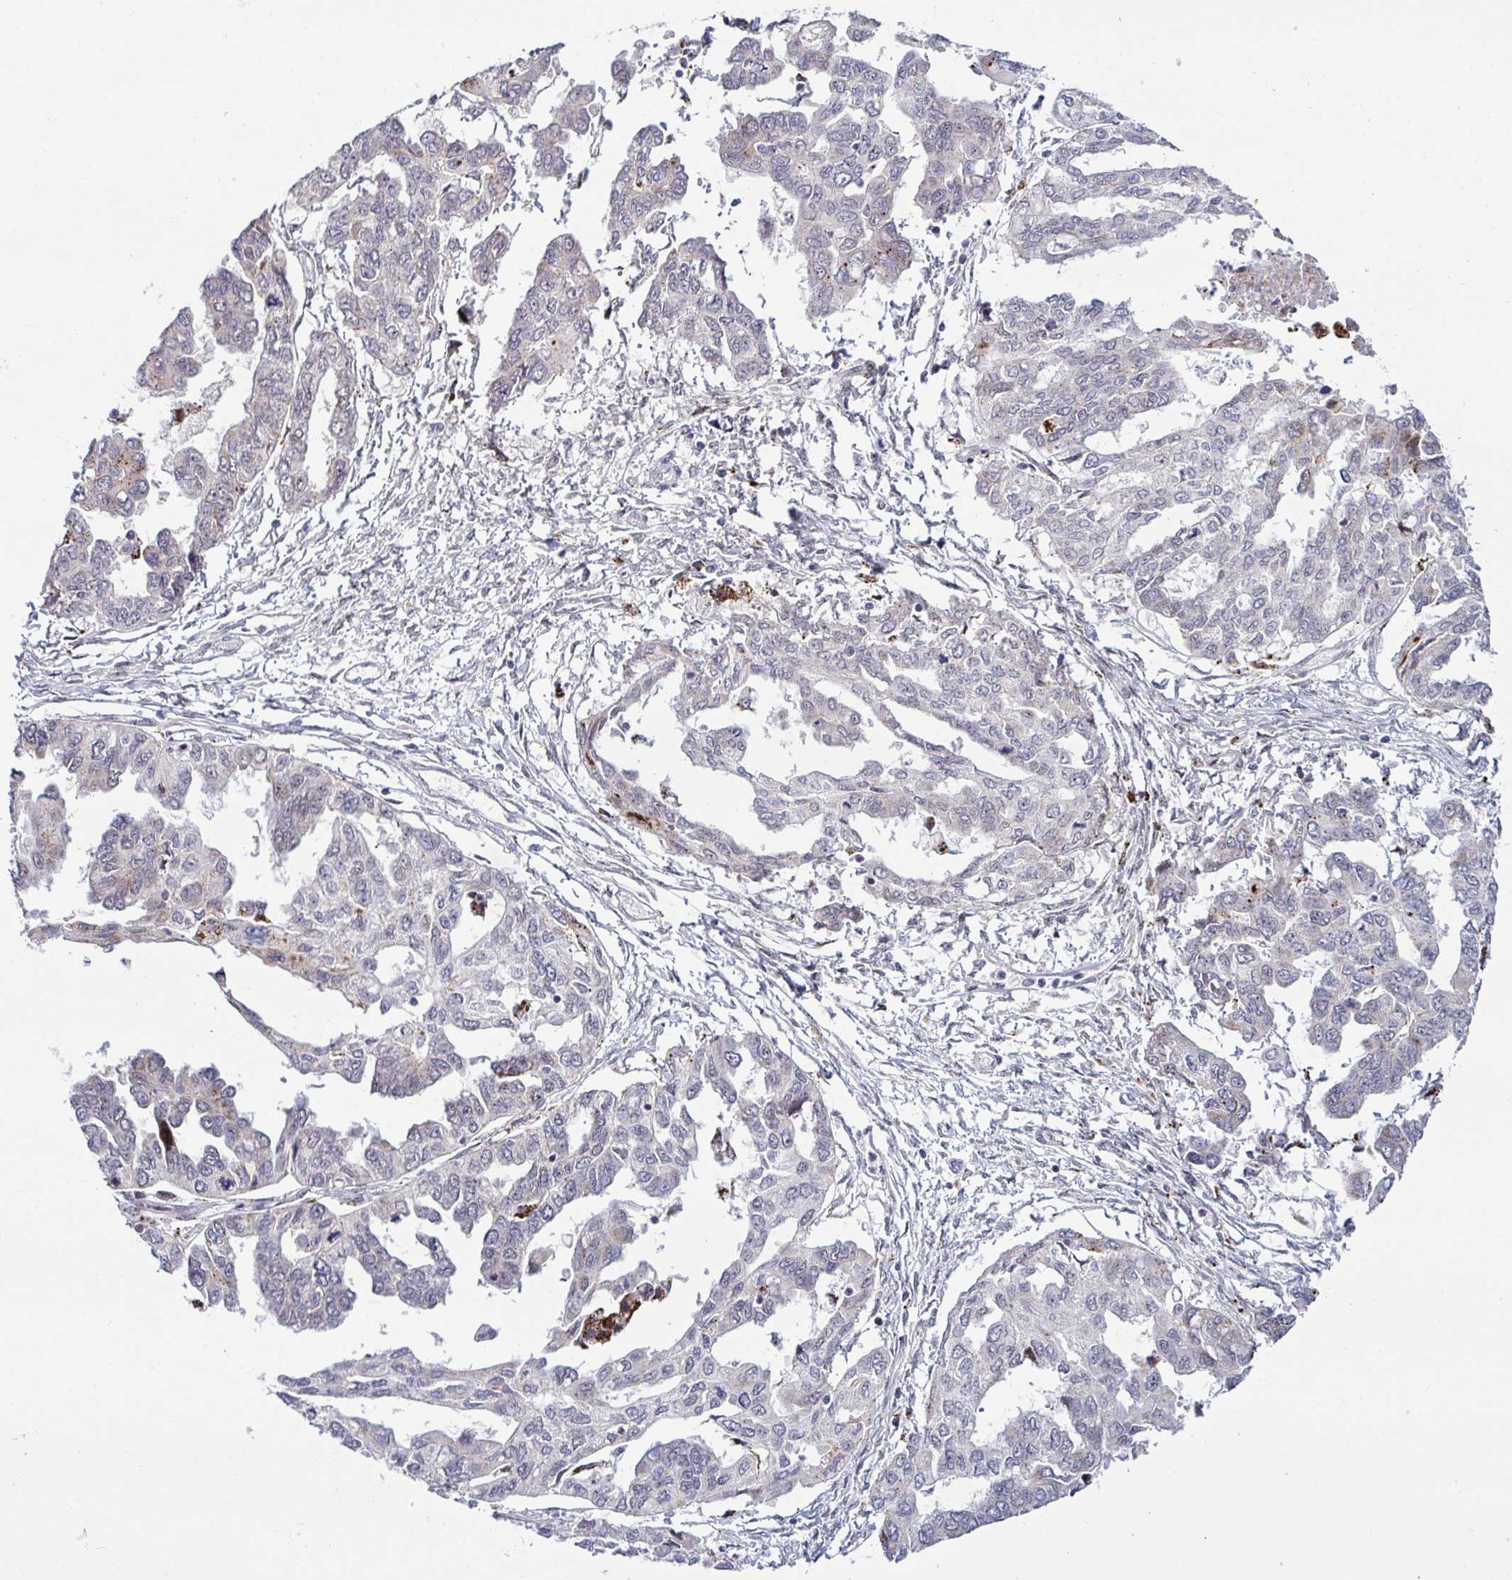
{"staining": {"intensity": "weak", "quantity": "<25%", "location": "cytoplasmic/membranous"}, "tissue": "ovarian cancer", "cell_type": "Tumor cells", "image_type": "cancer", "snomed": [{"axis": "morphology", "description": "Cystadenocarcinoma, serous, NOS"}, {"axis": "topography", "description": "Ovary"}], "caption": "Human ovarian cancer stained for a protein using IHC displays no positivity in tumor cells.", "gene": "DZIP1", "patient": {"sex": "female", "age": 53}}